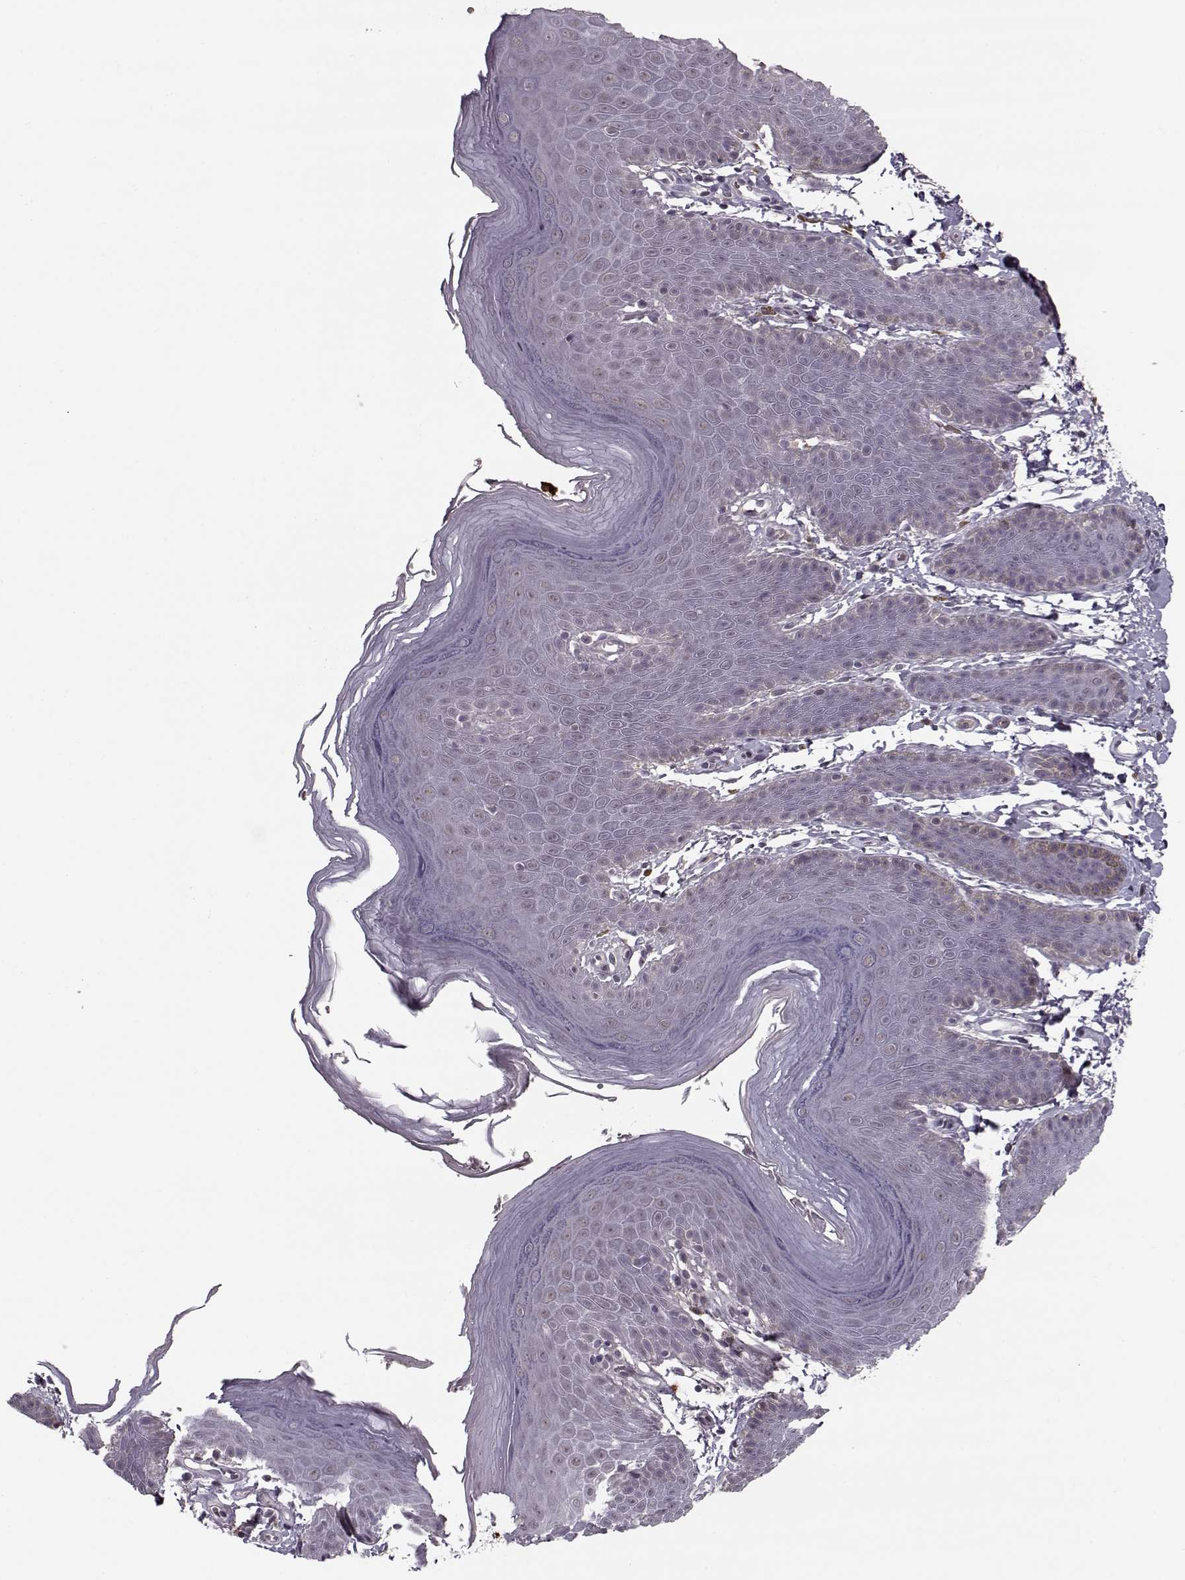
{"staining": {"intensity": "negative", "quantity": "none", "location": "none"}, "tissue": "skin", "cell_type": "Epidermal cells", "image_type": "normal", "snomed": [{"axis": "morphology", "description": "Normal tissue, NOS"}, {"axis": "topography", "description": "Anal"}], "caption": "Normal skin was stained to show a protein in brown. There is no significant expression in epidermal cells. (Stains: DAB immunohistochemistry with hematoxylin counter stain, Microscopy: brightfield microscopy at high magnification).", "gene": "DNAI3", "patient": {"sex": "male", "age": 53}}